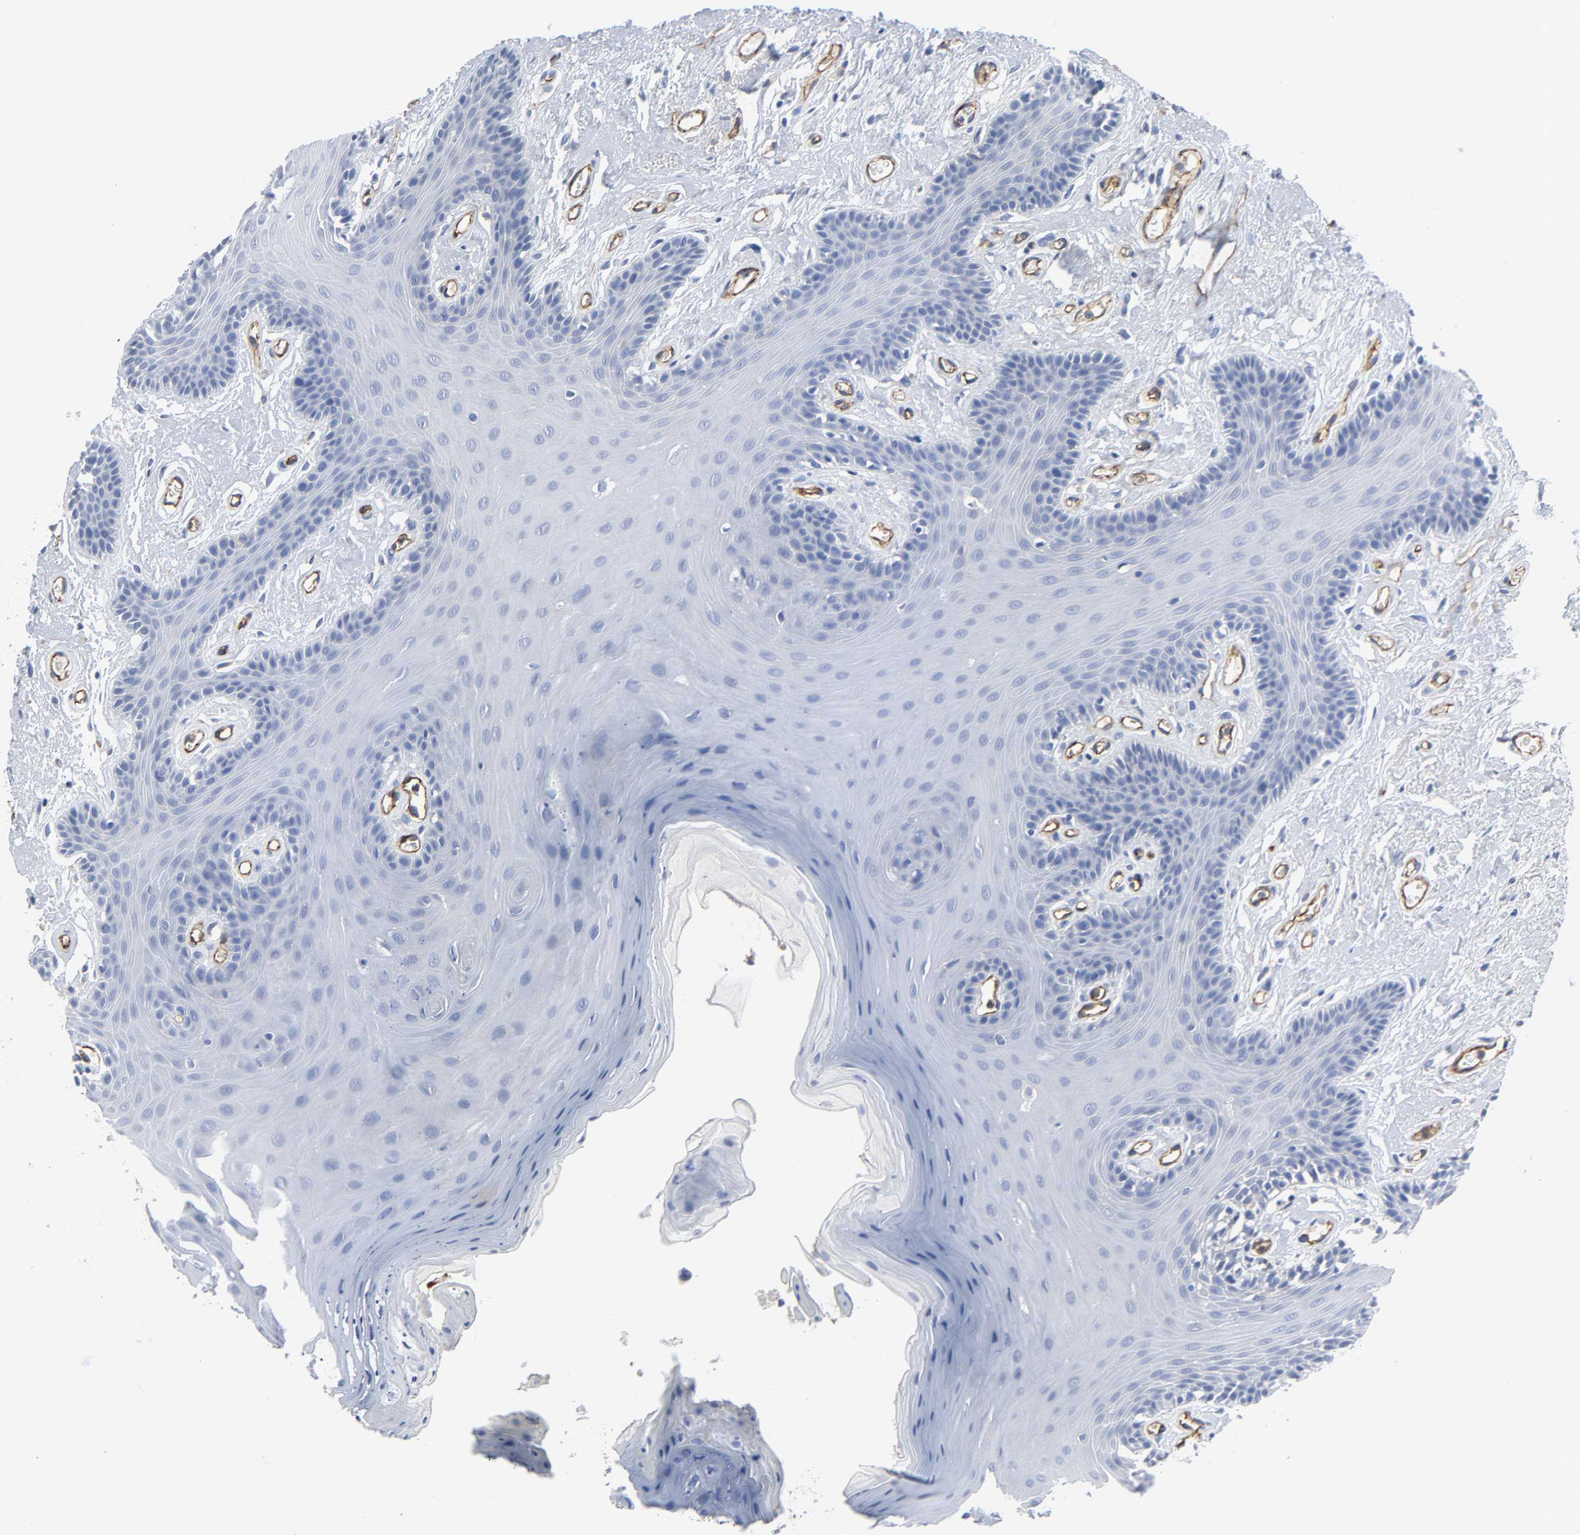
{"staining": {"intensity": "negative", "quantity": "none", "location": "none"}, "tissue": "oral mucosa", "cell_type": "Squamous epithelial cells", "image_type": "normal", "snomed": [{"axis": "morphology", "description": "Normal tissue, NOS"}, {"axis": "morphology", "description": "Squamous cell carcinoma, NOS"}, {"axis": "topography", "description": "Skeletal muscle"}, {"axis": "topography", "description": "Oral tissue"}, {"axis": "topography", "description": "Head-Neck"}], "caption": "DAB (3,3'-diaminobenzidine) immunohistochemical staining of normal human oral mucosa demonstrates no significant expression in squamous epithelial cells. (Immunohistochemistry (ihc), brightfield microscopy, high magnification).", "gene": "PECAM1", "patient": {"sex": "male", "age": 71}}